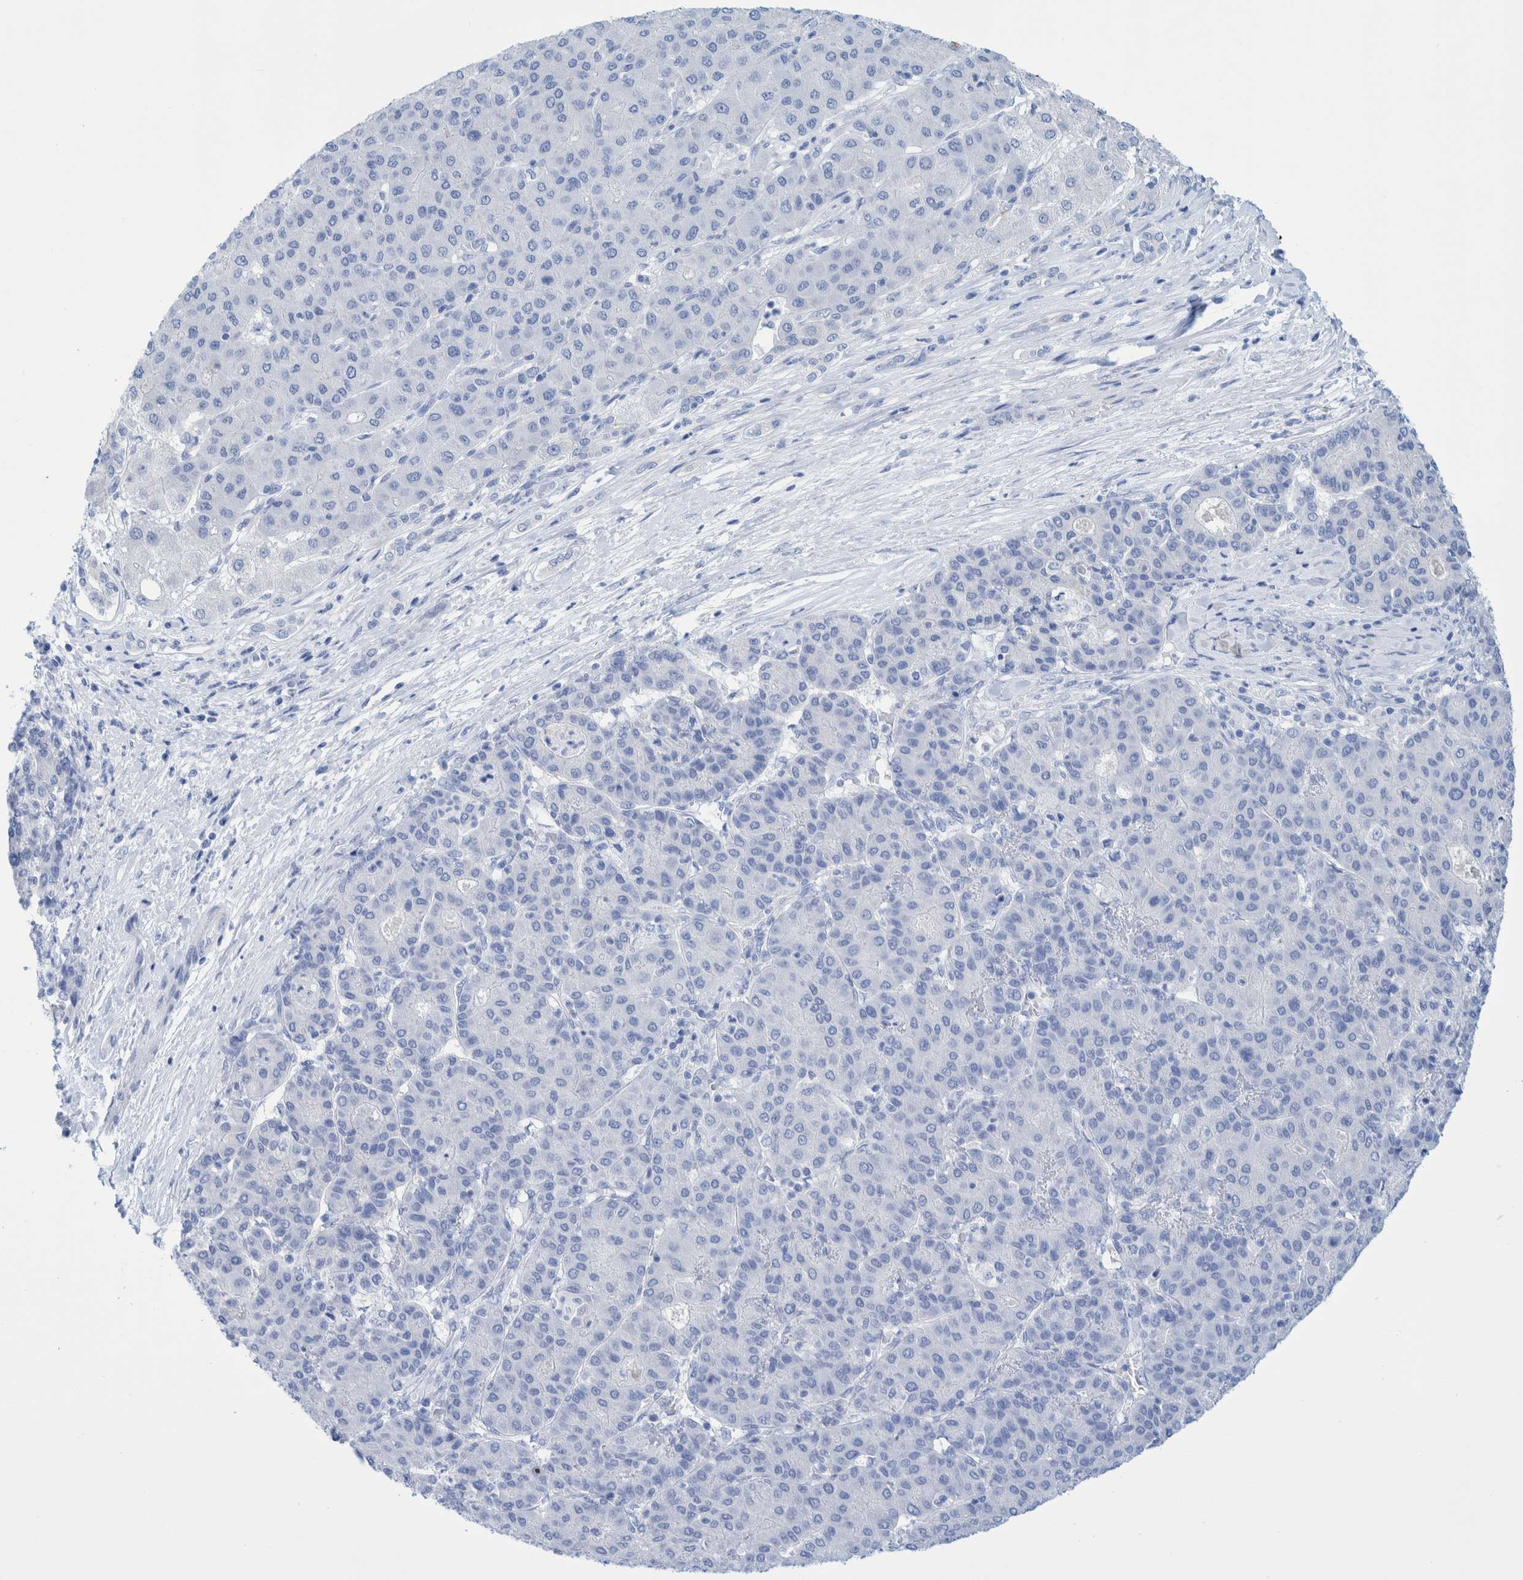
{"staining": {"intensity": "negative", "quantity": "none", "location": "none"}, "tissue": "liver cancer", "cell_type": "Tumor cells", "image_type": "cancer", "snomed": [{"axis": "morphology", "description": "Carcinoma, Hepatocellular, NOS"}, {"axis": "topography", "description": "Liver"}], "caption": "The photomicrograph reveals no significant positivity in tumor cells of hepatocellular carcinoma (liver).", "gene": "PERP", "patient": {"sex": "male", "age": 65}}